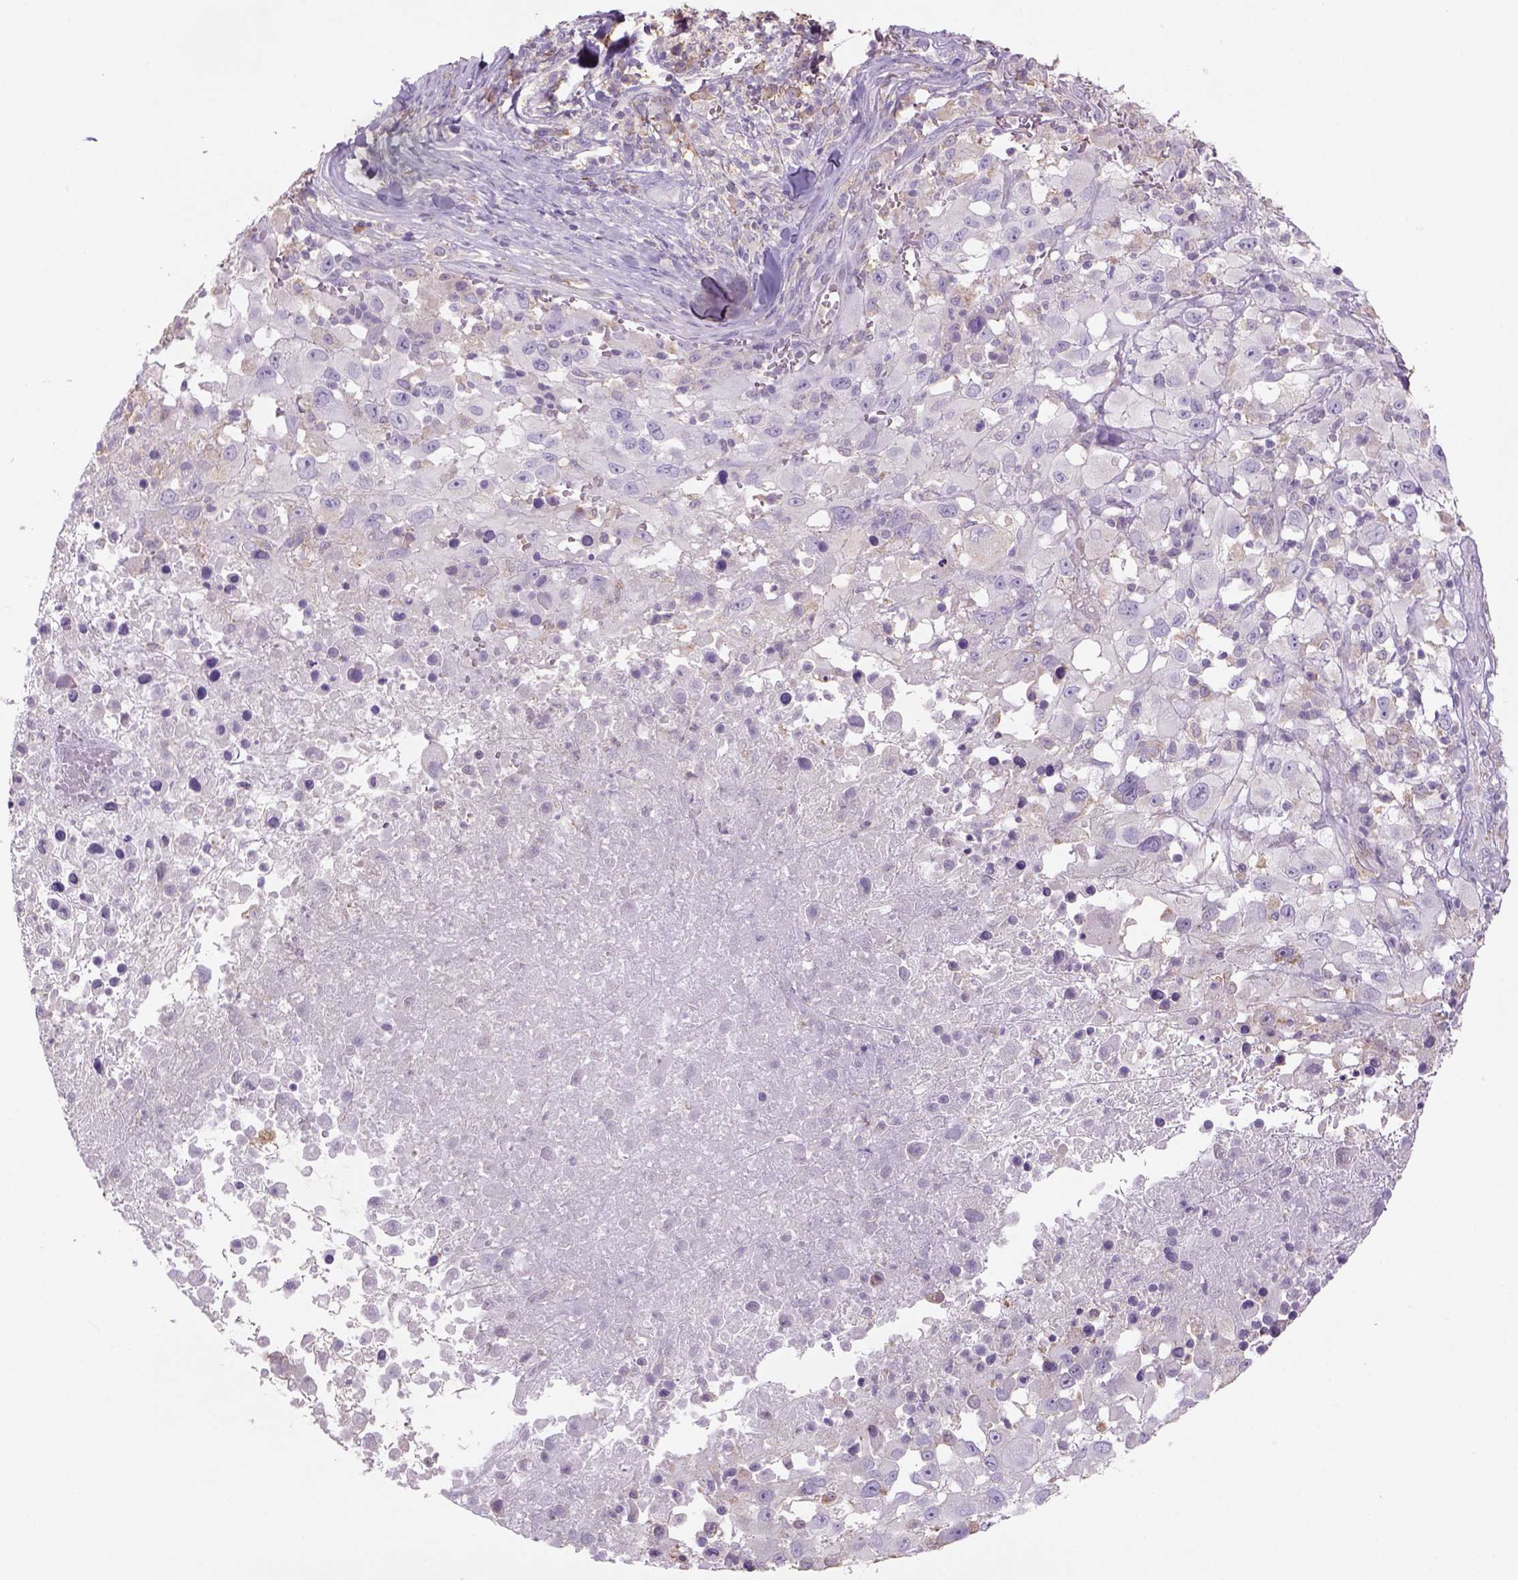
{"staining": {"intensity": "negative", "quantity": "none", "location": "none"}, "tissue": "melanoma", "cell_type": "Tumor cells", "image_type": "cancer", "snomed": [{"axis": "morphology", "description": "Malignant melanoma, Metastatic site"}, {"axis": "topography", "description": "Soft tissue"}], "caption": "A histopathology image of melanoma stained for a protein demonstrates no brown staining in tumor cells.", "gene": "NAALAD2", "patient": {"sex": "male", "age": 50}}